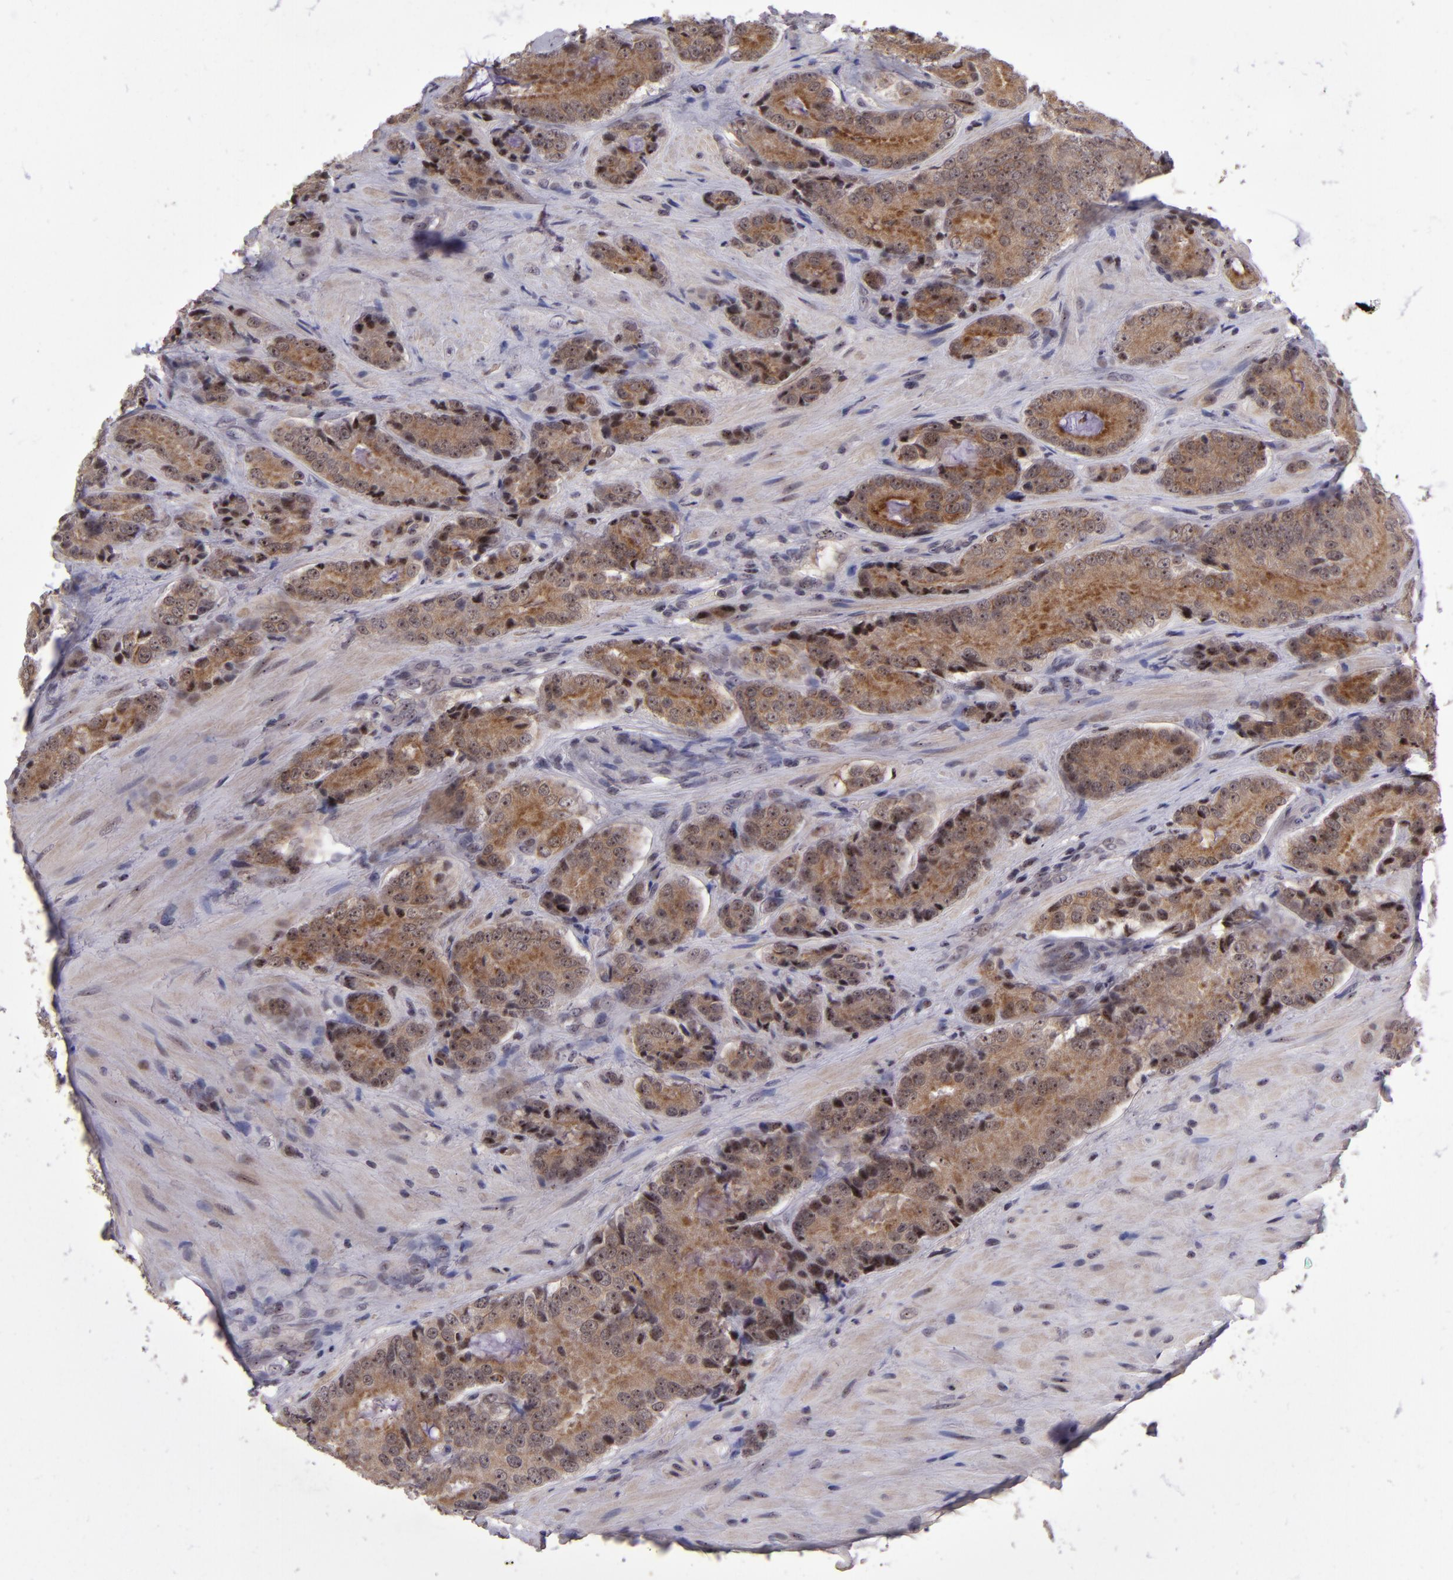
{"staining": {"intensity": "moderate", "quantity": ">75%", "location": "cytoplasmic/membranous"}, "tissue": "prostate cancer", "cell_type": "Tumor cells", "image_type": "cancer", "snomed": [{"axis": "morphology", "description": "Adenocarcinoma, High grade"}, {"axis": "topography", "description": "Prostate"}], "caption": "This photomicrograph reveals immunohistochemistry staining of adenocarcinoma (high-grade) (prostate), with medium moderate cytoplasmic/membranous staining in approximately >75% of tumor cells.", "gene": "PCNX4", "patient": {"sex": "male", "age": 70}}